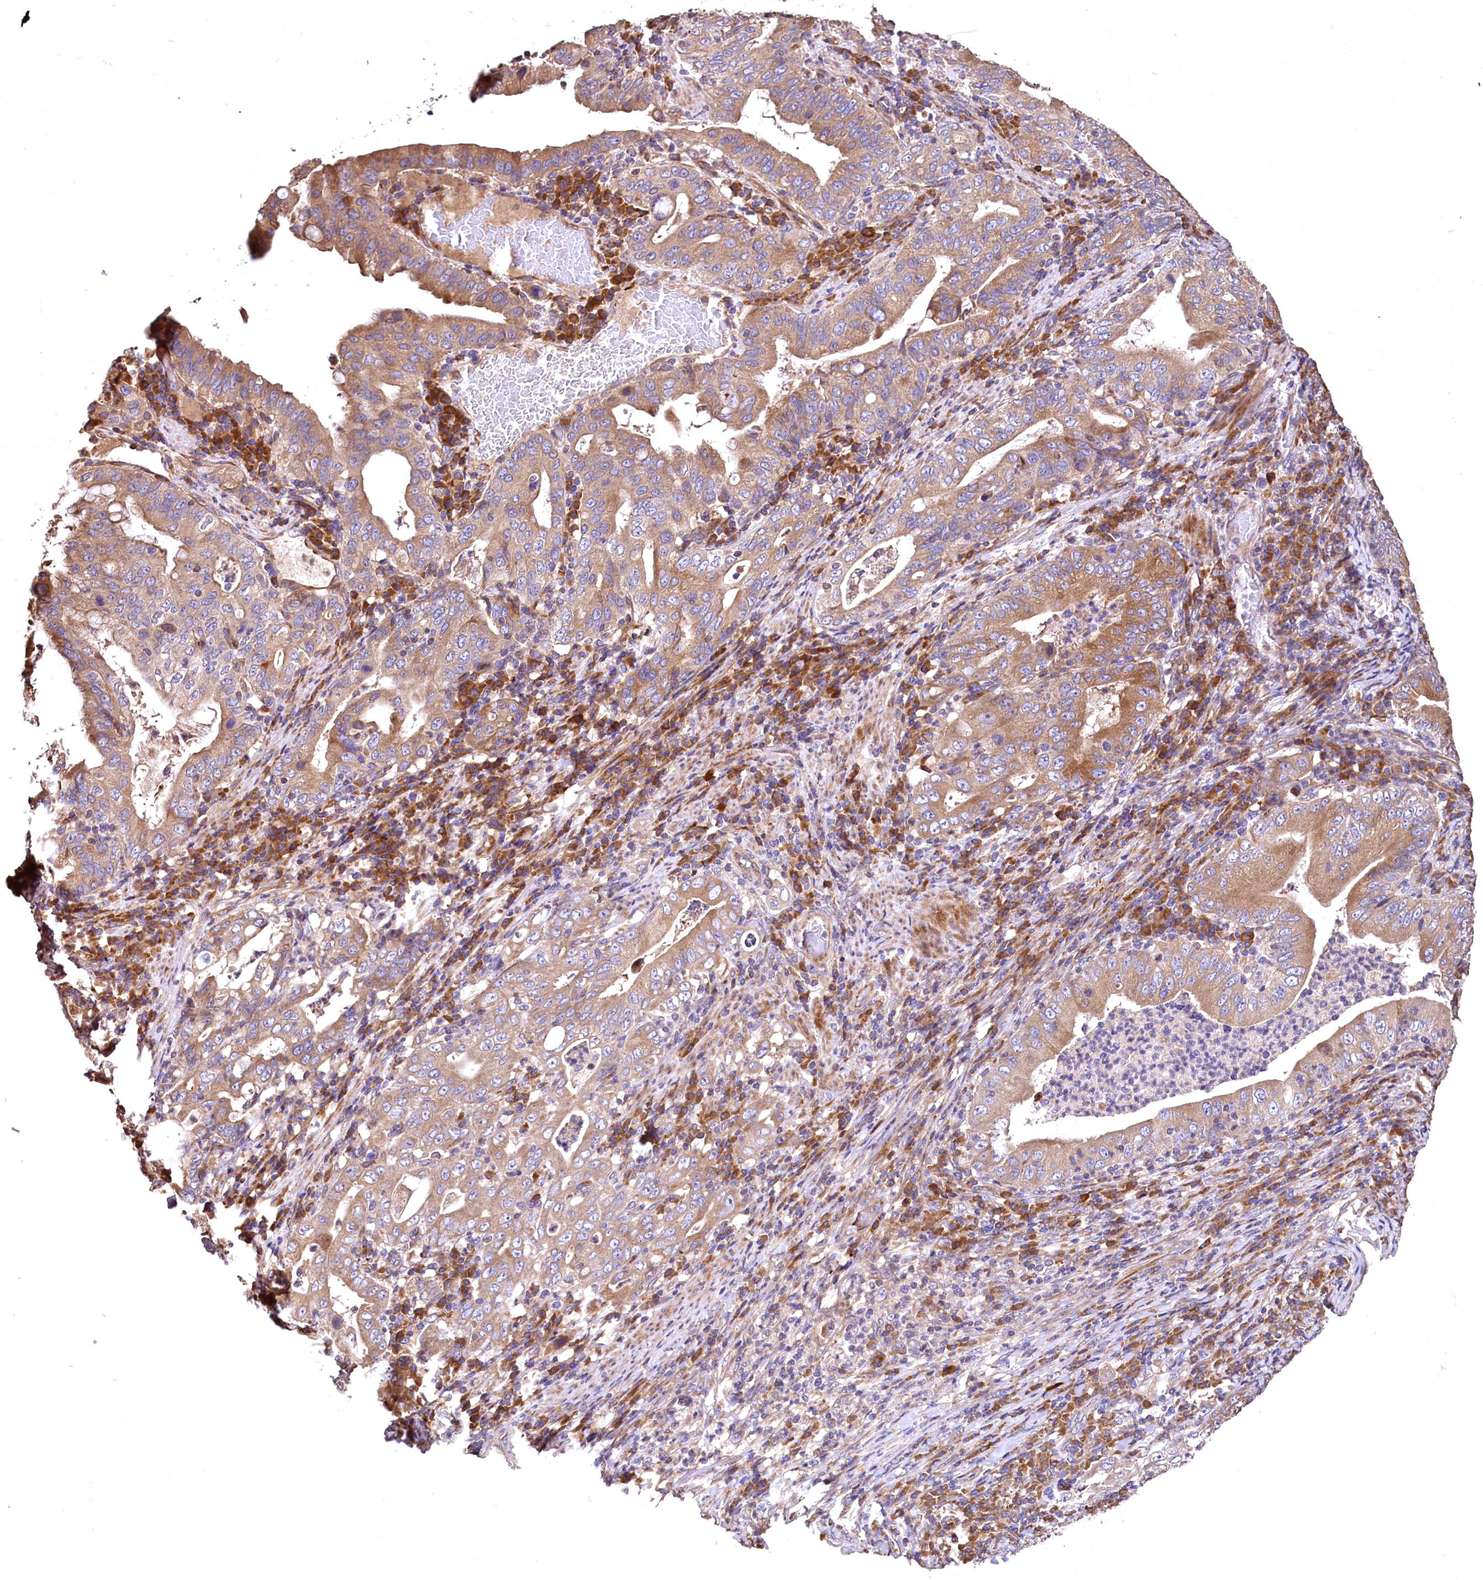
{"staining": {"intensity": "moderate", "quantity": ">75%", "location": "cytoplasmic/membranous"}, "tissue": "stomach cancer", "cell_type": "Tumor cells", "image_type": "cancer", "snomed": [{"axis": "morphology", "description": "Normal tissue, NOS"}, {"axis": "morphology", "description": "Adenocarcinoma, NOS"}, {"axis": "topography", "description": "Esophagus"}, {"axis": "topography", "description": "Stomach, upper"}, {"axis": "topography", "description": "Peripheral nerve tissue"}], "caption": "IHC of stomach cancer (adenocarcinoma) reveals medium levels of moderate cytoplasmic/membranous staining in approximately >75% of tumor cells.", "gene": "RASSF1", "patient": {"sex": "male", "age": 62}}